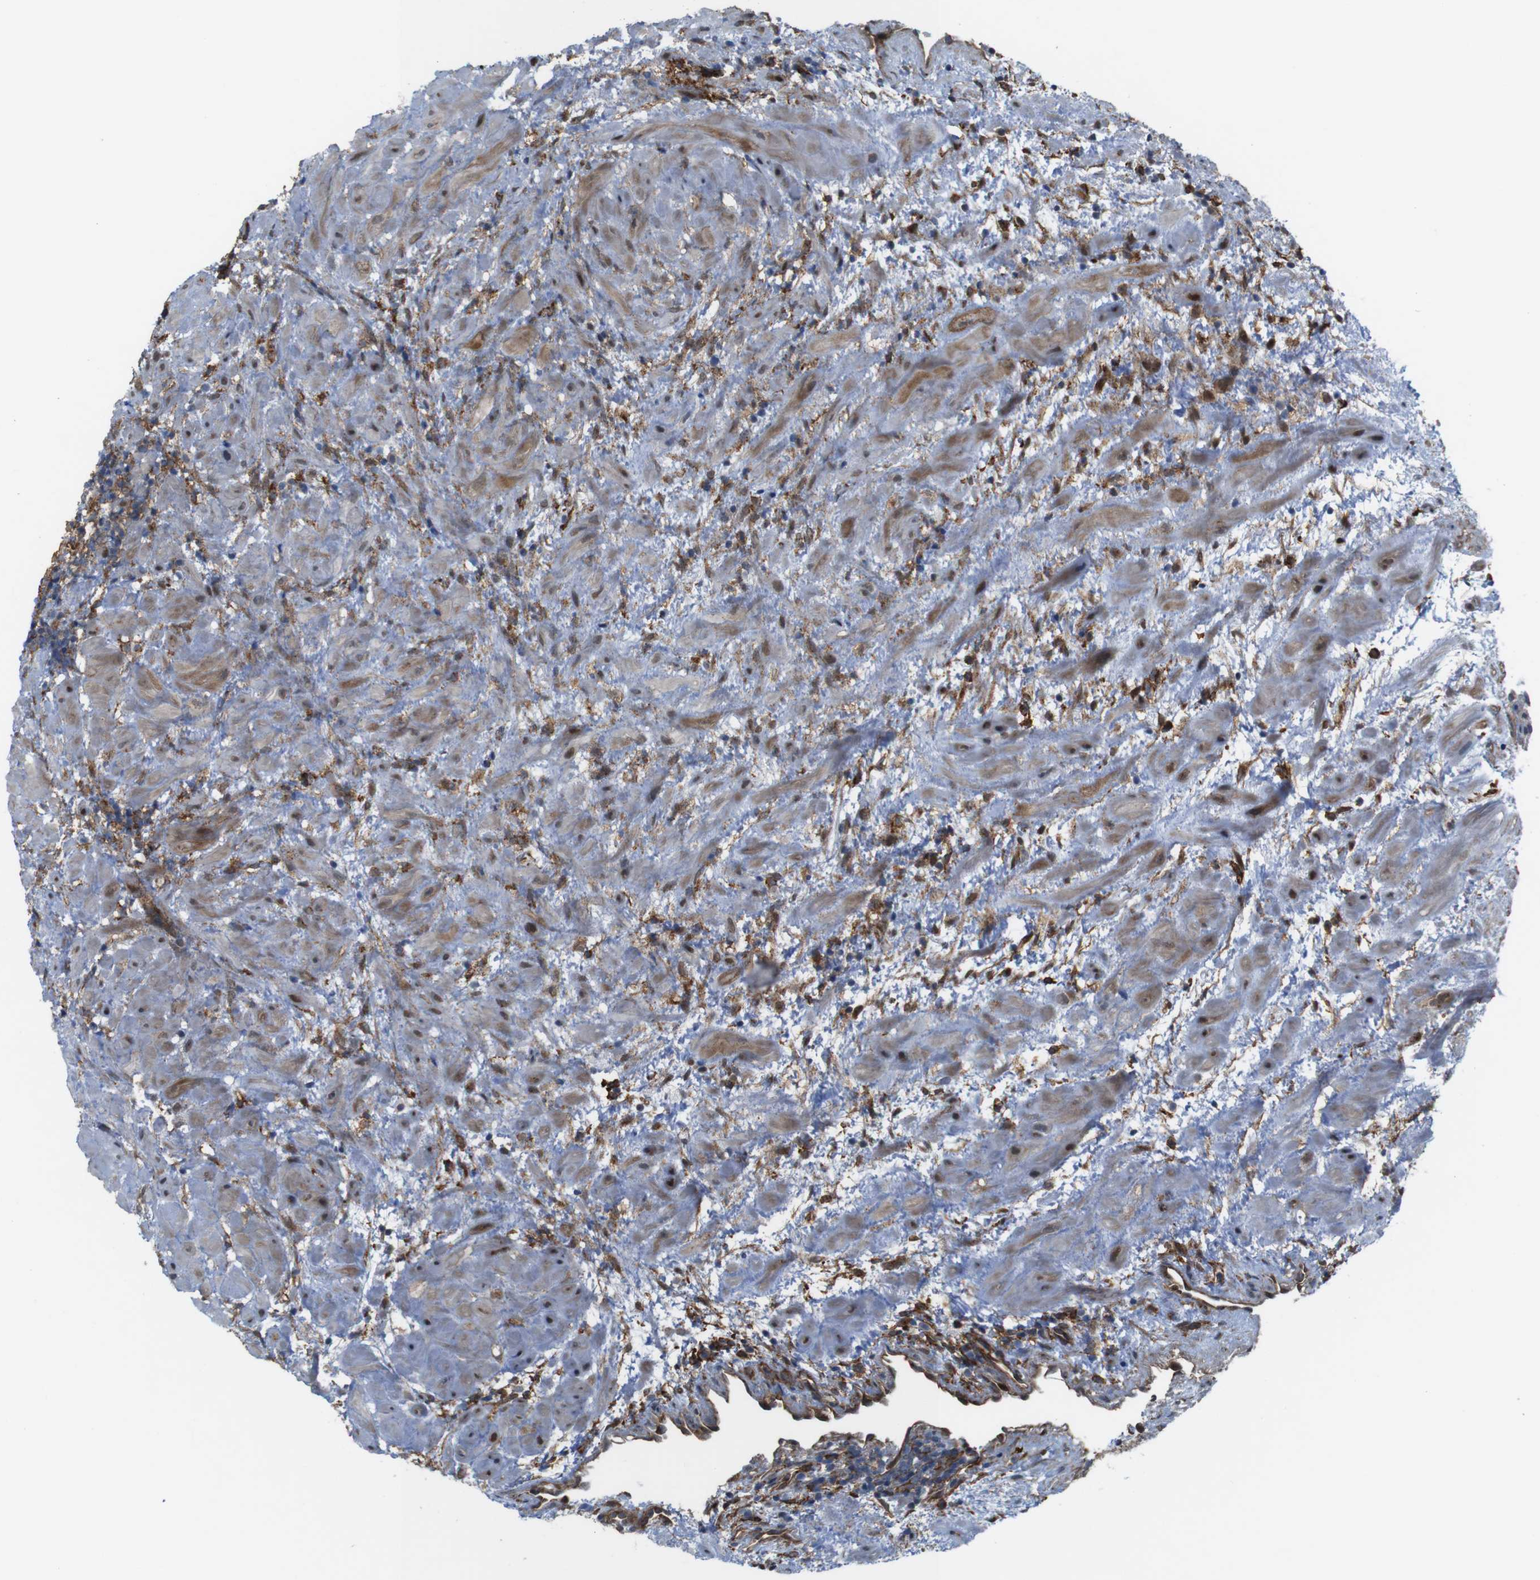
{"staining": {"intensity": "moderate", "quantity": ">75%", "location": "cytoplasmic/membranous"}, "tissue": "prostate cancer", "cell_type": "Tumor cells", "image_type": "cancer", "snomed": [{"axis": "morphology", "description": "Adenocarcinoma, Low grade"}, {"axis": "topography", "description": "Prostate"}], "caption": "The photomicrograph reveals staining of prostate cancer, revealing moderate cytoplasmic/membranous protein positivity (brown color) within tumor cells.", "gene": "PTGER4", "patient": {"sex": "male", "age": 89}}